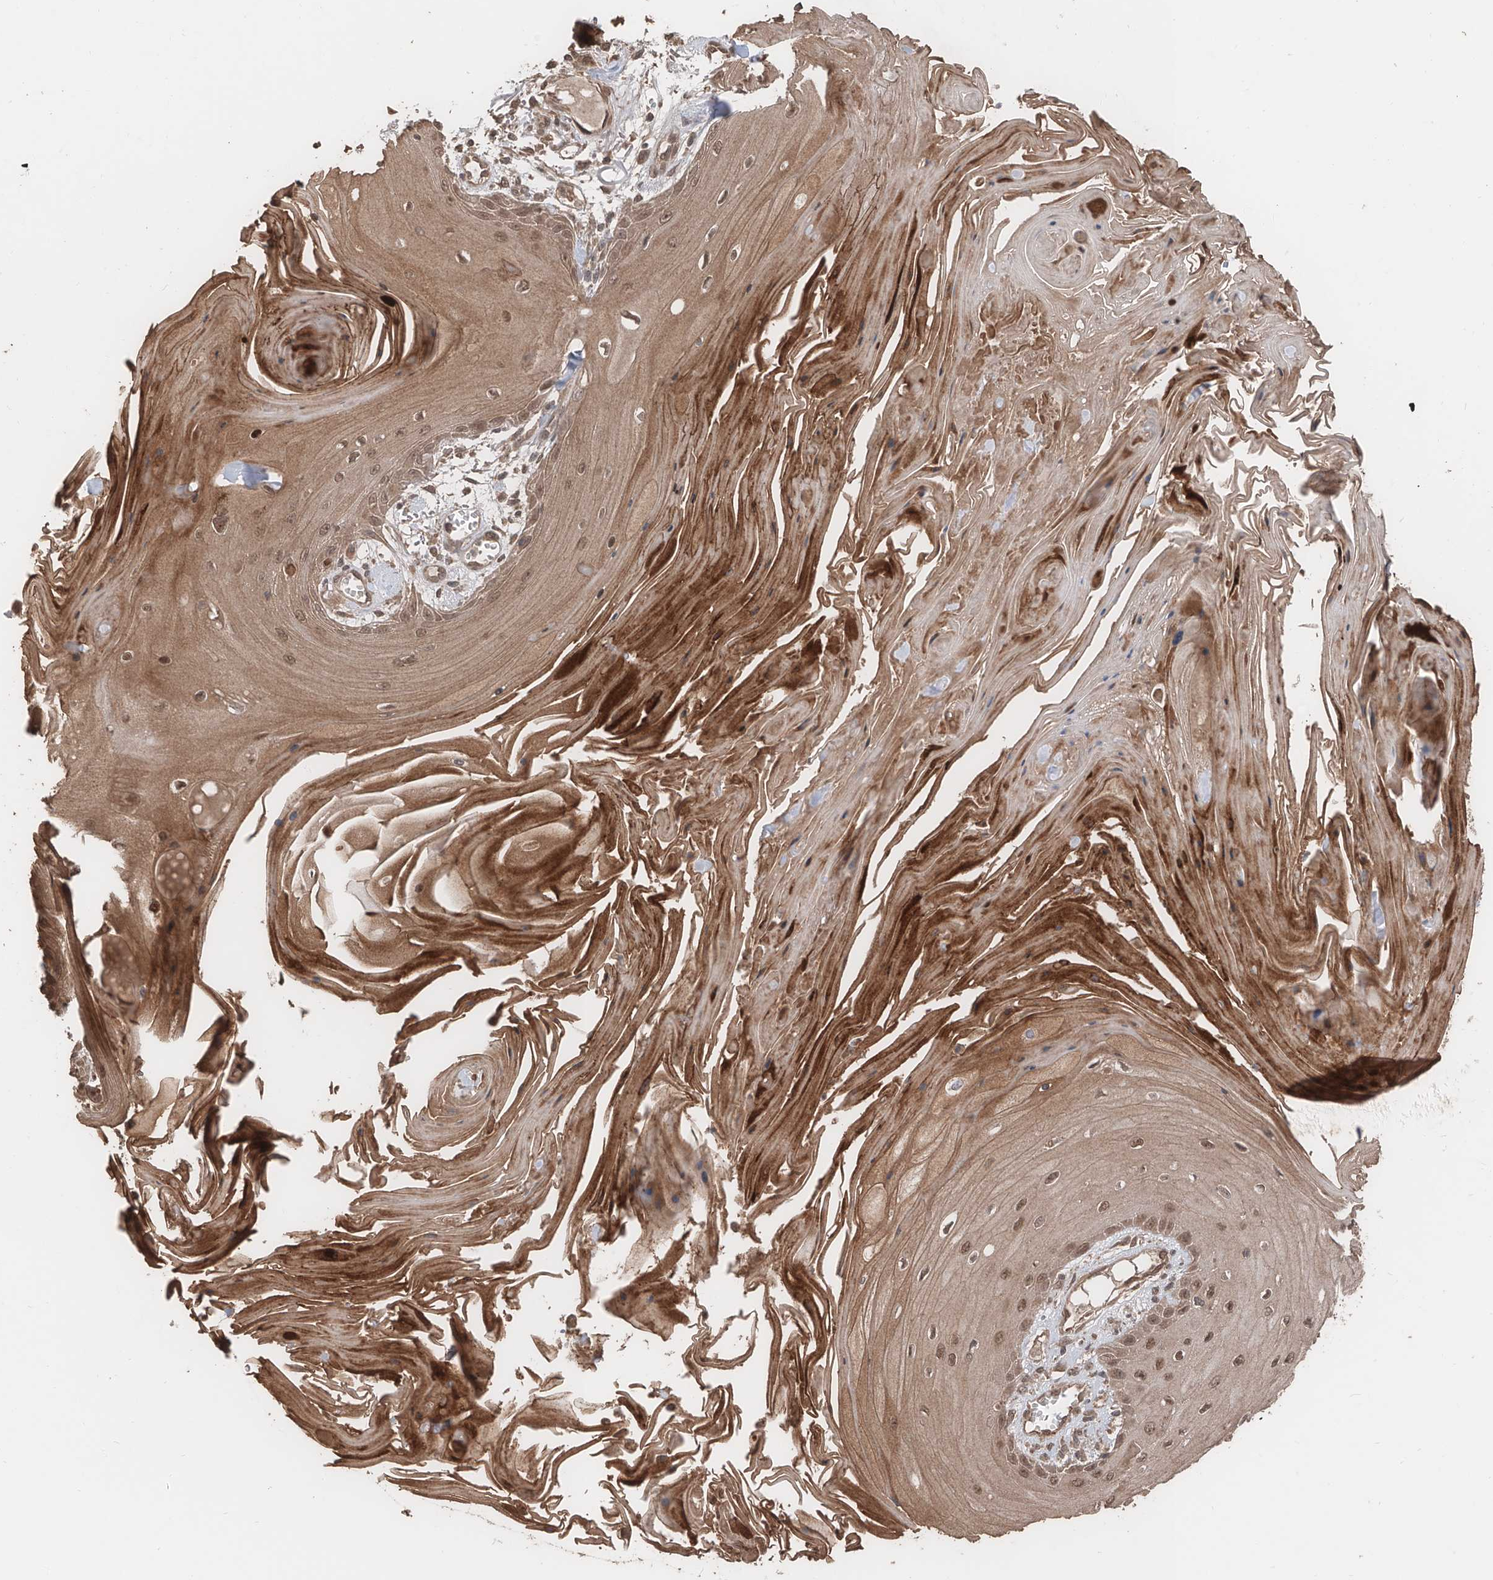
{"staining": {"intensity": "moderate", "quantity": ">75%", "location": "cytoplasmic/membranous,nuclear"}, "tissue": "skin cancer", "cell_type": "Tumor cells", "image_type": "cancer", "snomed": [{"axis": "morphology", "description": "Squamous cell carcinoma, NOS"}, {"axis": "topography", "description": "Skin"}], "caption": "High-power microscopy captured an immunohistochemistry histopathology image of skin squamous cell carcinoma, revealing moderate cytoplasmic/membranous and nuclear staining in approximately >75% of tumor cells.", "gene": "FAM135A", "patient": {"sex": "male", "age": 74}}